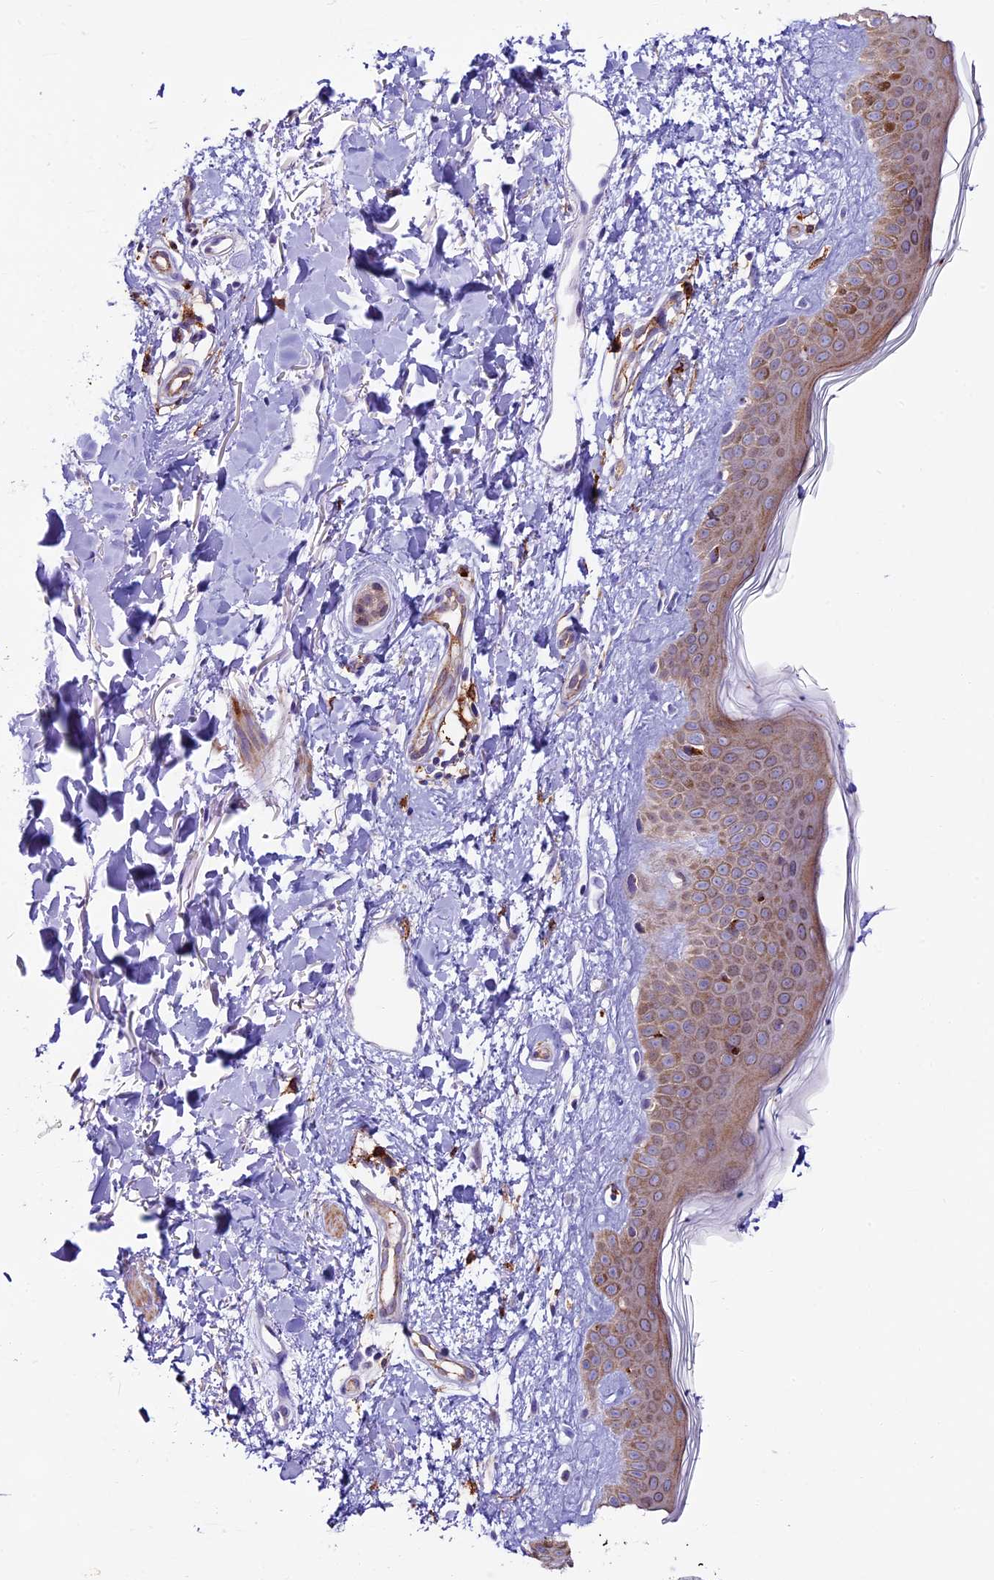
{"staining": {"intensity": "negative", "quantity": "none", "location": "none"}, "tissue": "skin", "cell_type": "Fibroblasts", "image_type": "normal", "snomed": [{"axis": "morphology", "description": "Normal tissue, NOS"}, {"axis": "topography", "description": "Skin"}], "caption": "Micrograph shows no significant protein staining in fibroblasts of benign skin. (Brightfield microscopy of DAB immunohistochemistry (IHC) at high magnification).", "gene": "IL20RA", "patient": {"sex": "female", "age": 58}}